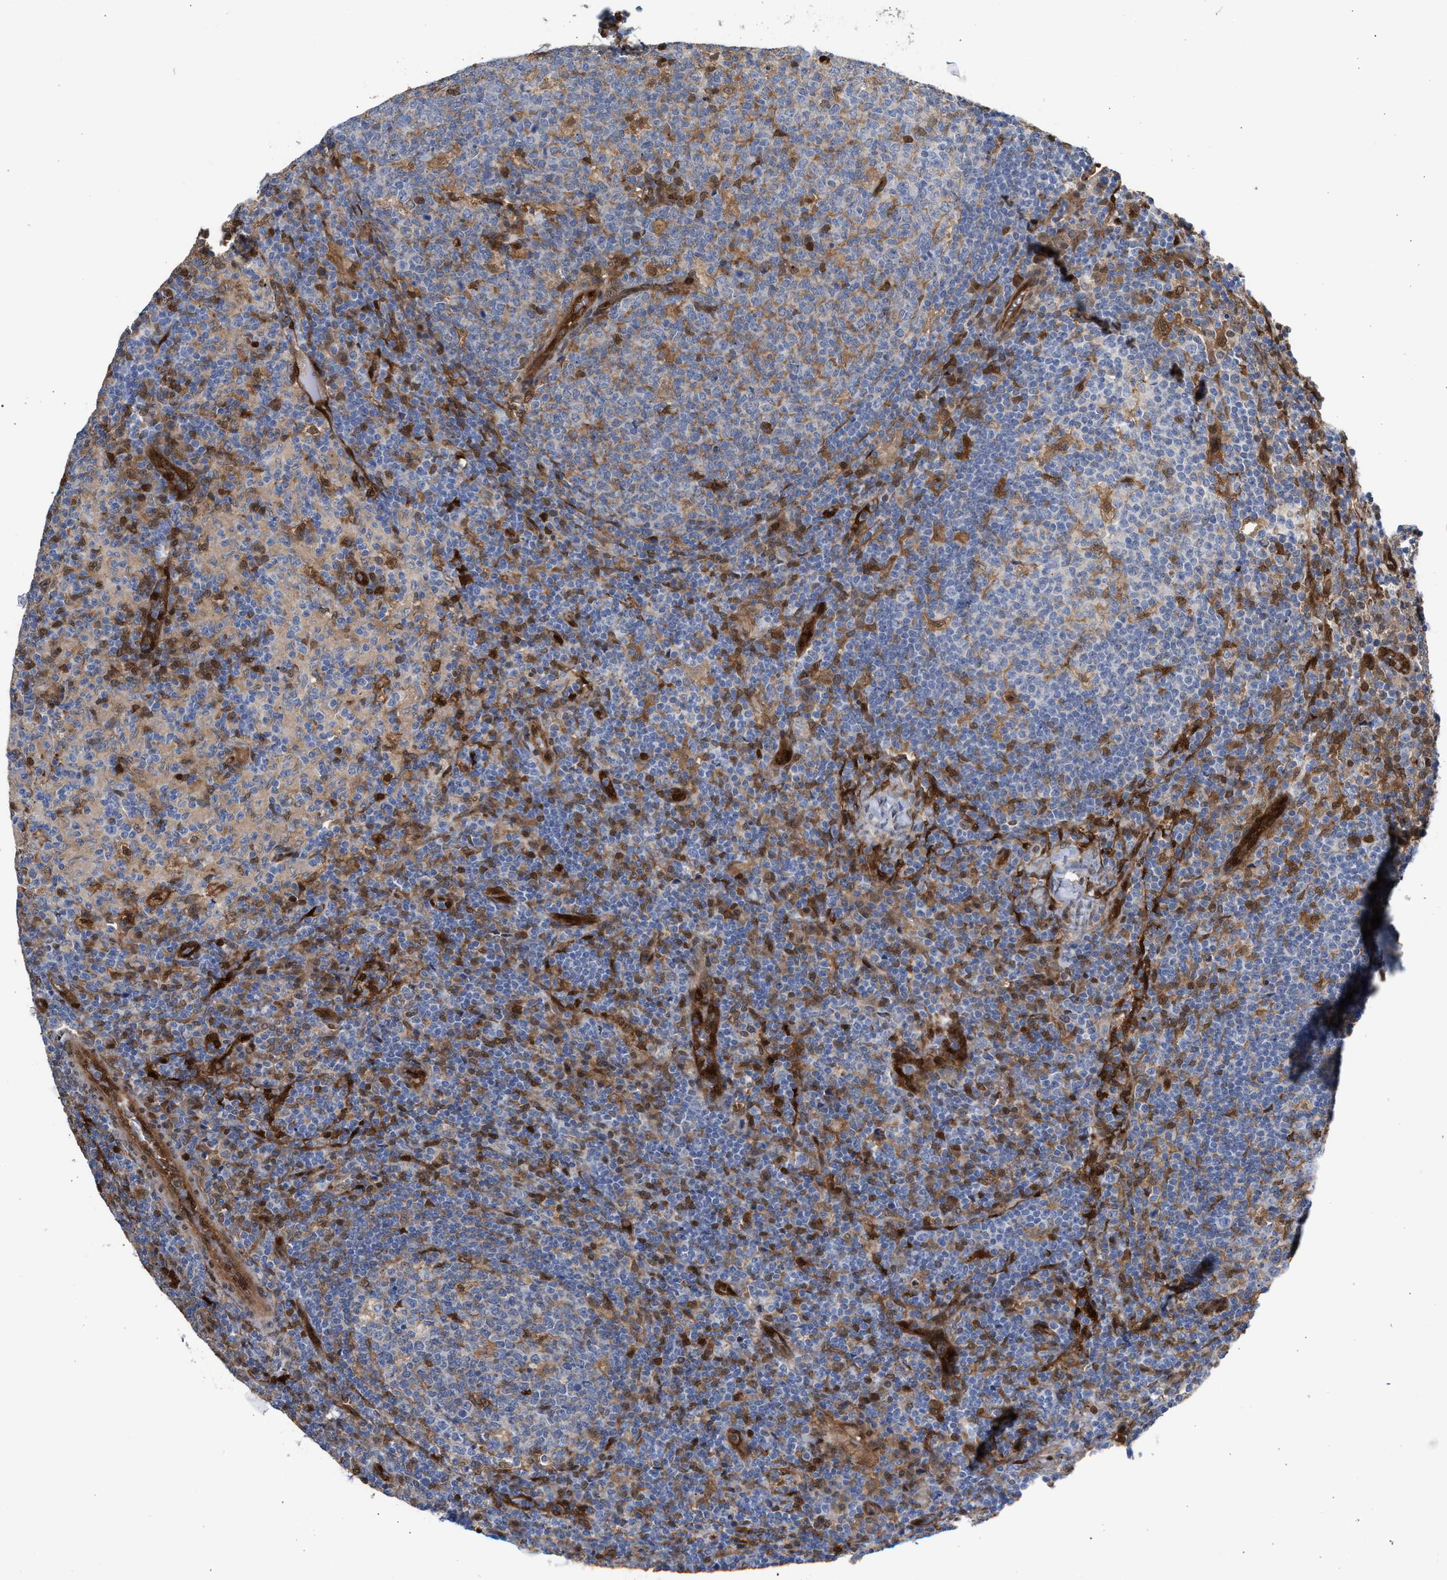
{"staining": {"intensity": "moderate", "quantity": "<25%", "location": "cytoplasmic/membranous,nuclear"}, "tissue": "lymph node", "cell_type": "Germinal center cells", "image_type": "normal", "snomed": [{"axis": "morphology", "description": "Normal tissue, NOS"}, {"axis": "morphology", "description": "Inflammation, NOS"}, {"axis": "topography", "description": "Lymph node"}], "caption": "Immunohistochemical staining of normal human lymph node exhibits moderate cytoplasmic/membranous,nuclear protein expression in about <25% of germinal center cells. (Brightfield microscopy of DAB IHC at high magnification).", "gene": "TP53I3", "patient": {"sex": "male", "age": 55}}